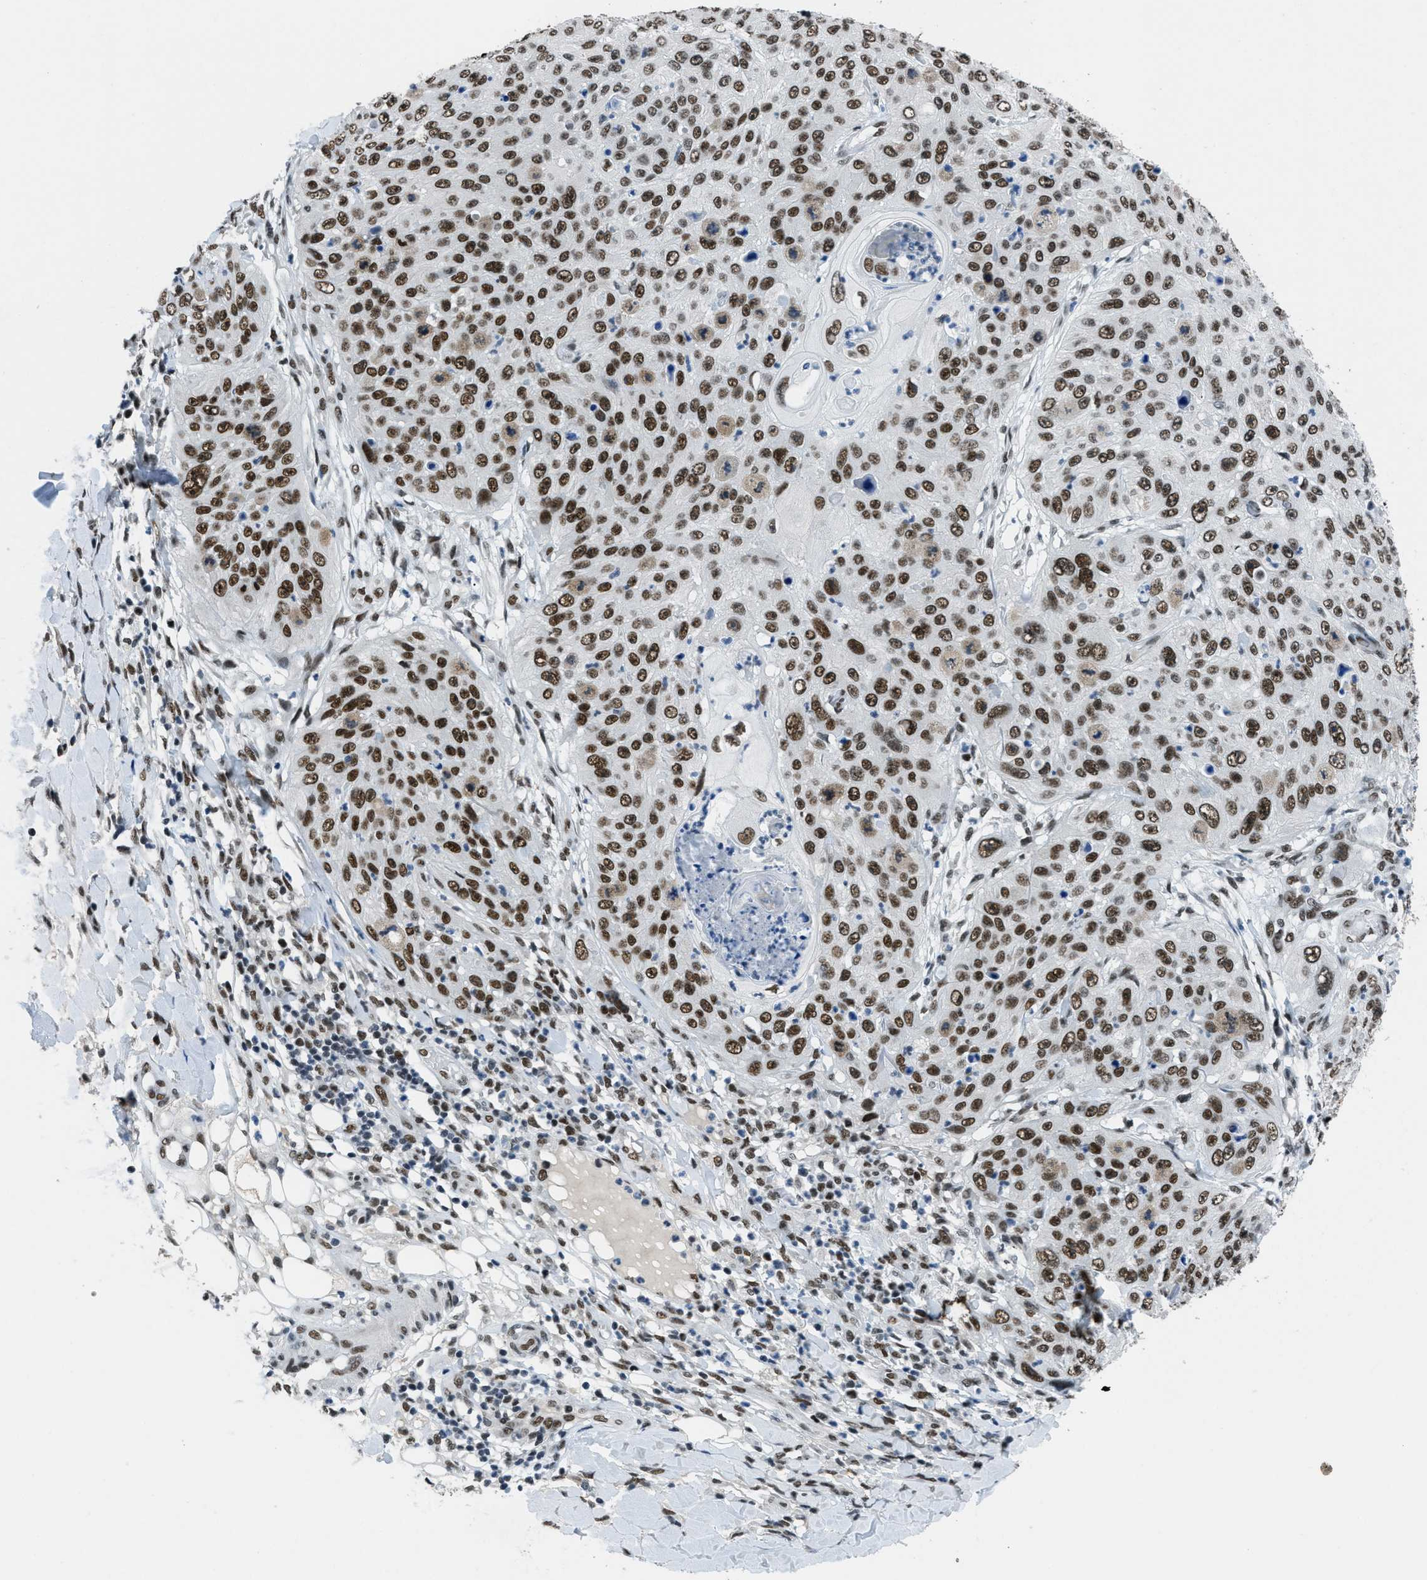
{"staining": {"intensity": "strong", "quantity": ">75%", "location": "nuclear"}, "tissue": "skin cancer", "cell_type": "Tumor cells", "image_type": "cancer", "snomed": [{"axis": "morphology", "description": "Squamous cell carcinoma, NOS"}, {"axis": "topography", "description": "Skin"}], "caption": "The image displays a brown stain indicating the presence of a protein in the nuclear of tumor cells in skin squamous cell carcinoma. The protein of interest is stained brown, and the nuclei are stained in blue (DAB IHC with brightfield microscopy, high magnification).", "gene": "GATAD2B", "patient": {"sex": "female", "age": 80}}